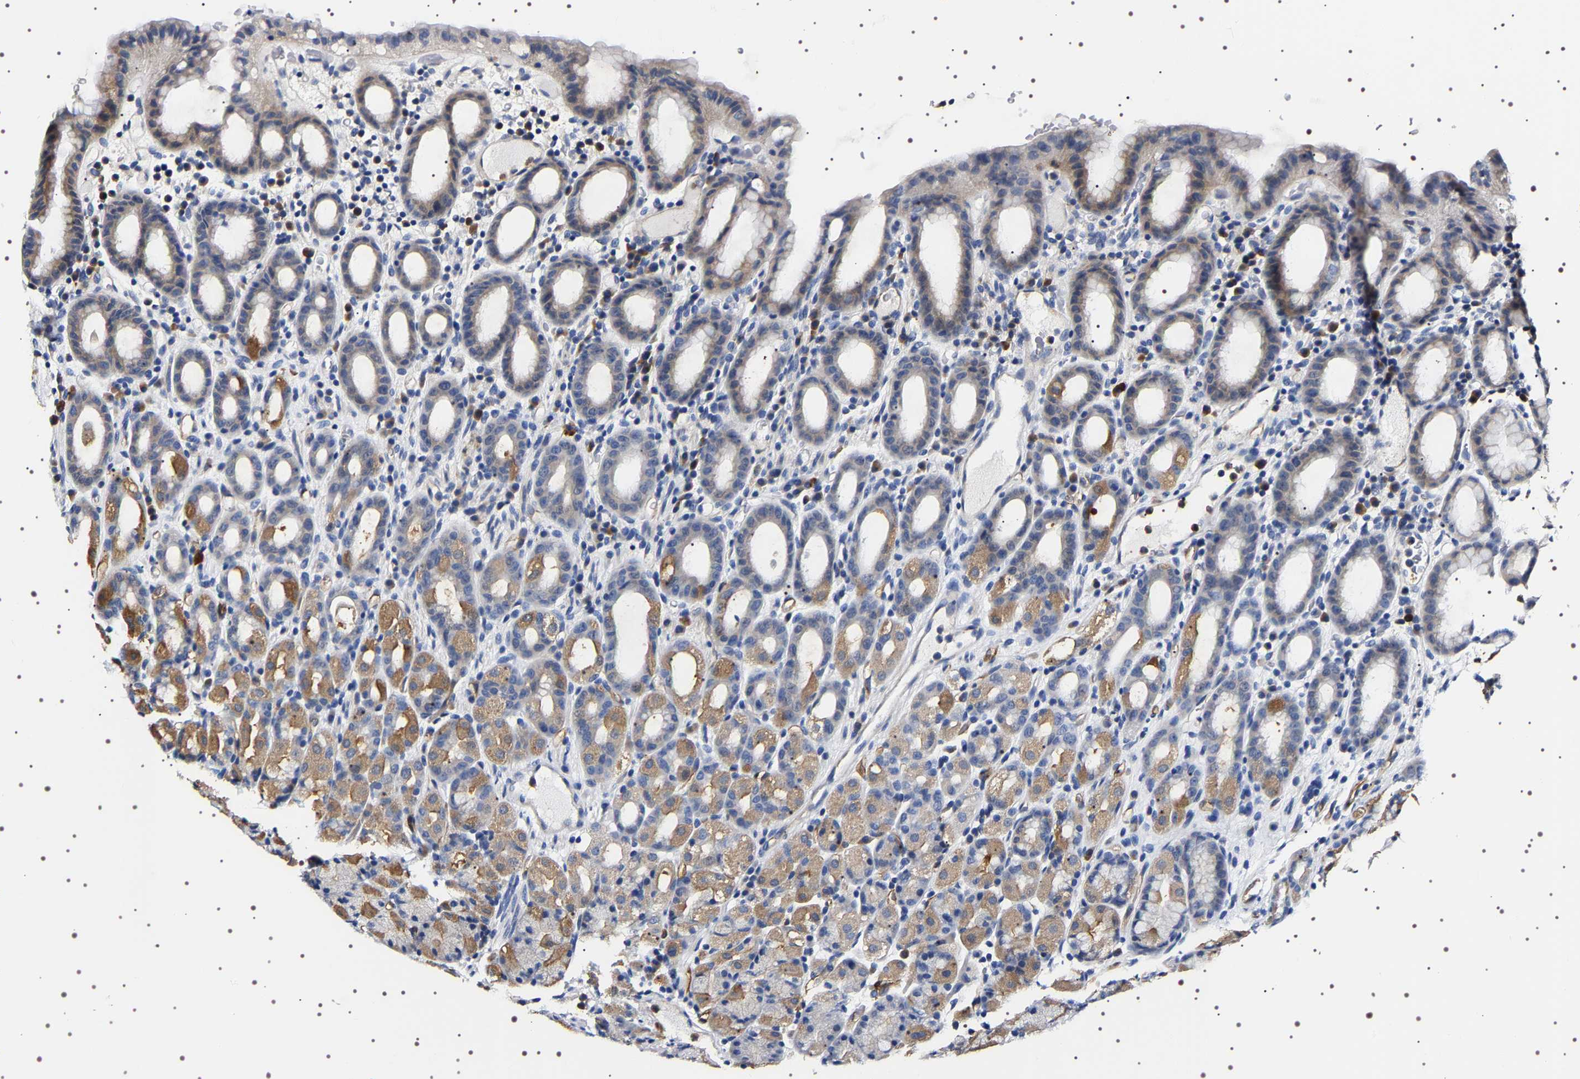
{"staining": {"intensity": "moderate", "quantity": "<25%", "location": "cytoplasmic/membranous"}, "tissue": "stomach", "cell_type": "Glandular cells", "image_type": "normal", "snomed": [{"axis": "morphology", "description": "Normal tissue, NOS"}, {"axis": "topography", "description": "Stomach, upper"}], "caption": "This image displays IHC staining of unremarkable stomach, with low moderate cytoplasmic/membranous staining in approximately <25% of glandular cells.", "gene": "ALPL", "patient": {"sex": "male", "age": 68}}